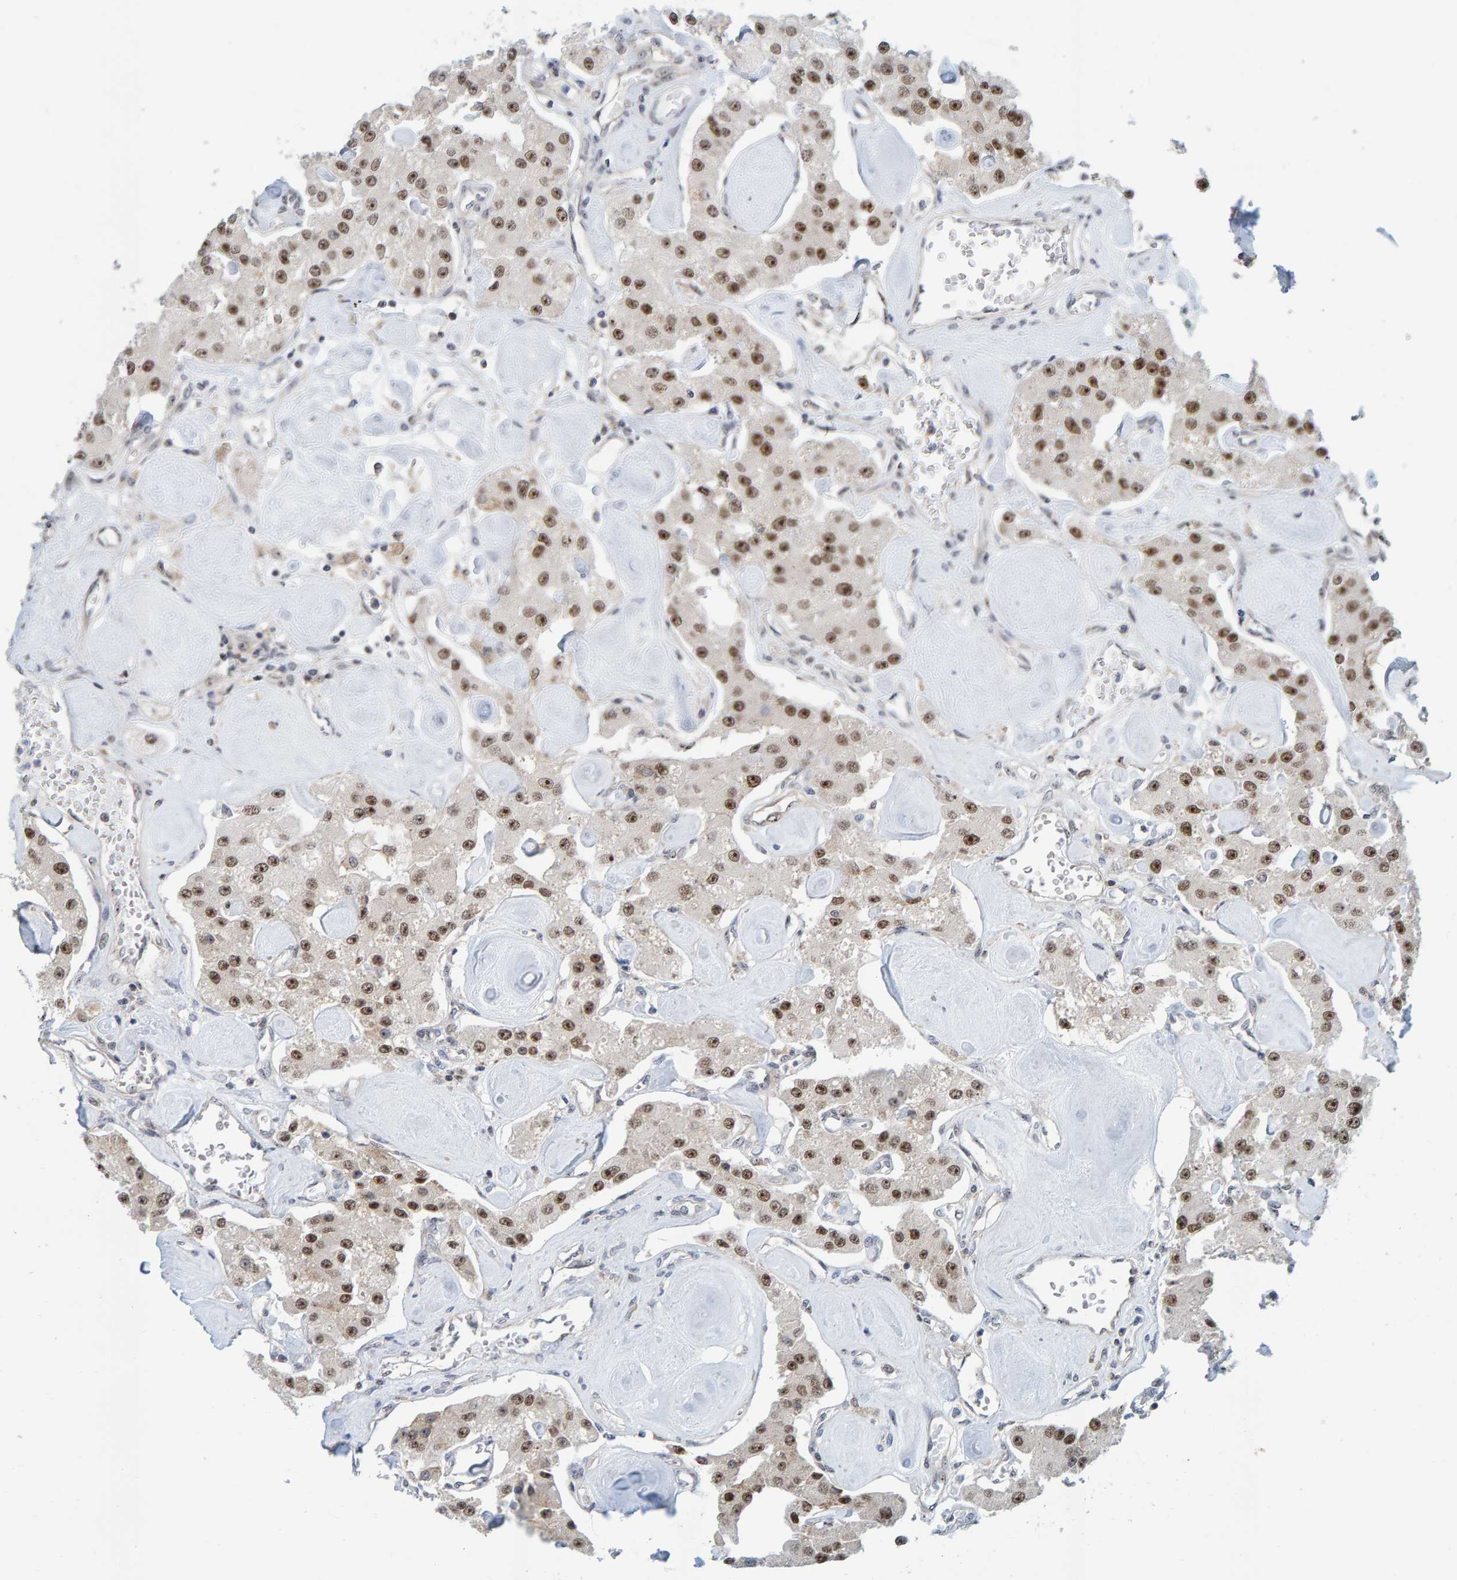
{"staining": {"intensity": "strong", "quantity": ">75%", "location": "nuclear"}, "tissue": "carcinoid", "cell_type": "Tumor cells", "image_type": "cancer", "snomed": [{"axis": "morphology", "description": "Carcinoid, malignant, NOS"}, {"axis": "topography", "description": "Pancreas"}], "caption": "The image shows a brown stain indicating the presence of a protein in the nuclear of tumor cells in carcinoid. The staining was performed using DAB, with brown indicating positive protein expression. Nuclei are stained blue with hematoxylin.", "gene": "POLR1E", "patient": {"sex": "male", "age": 41}}